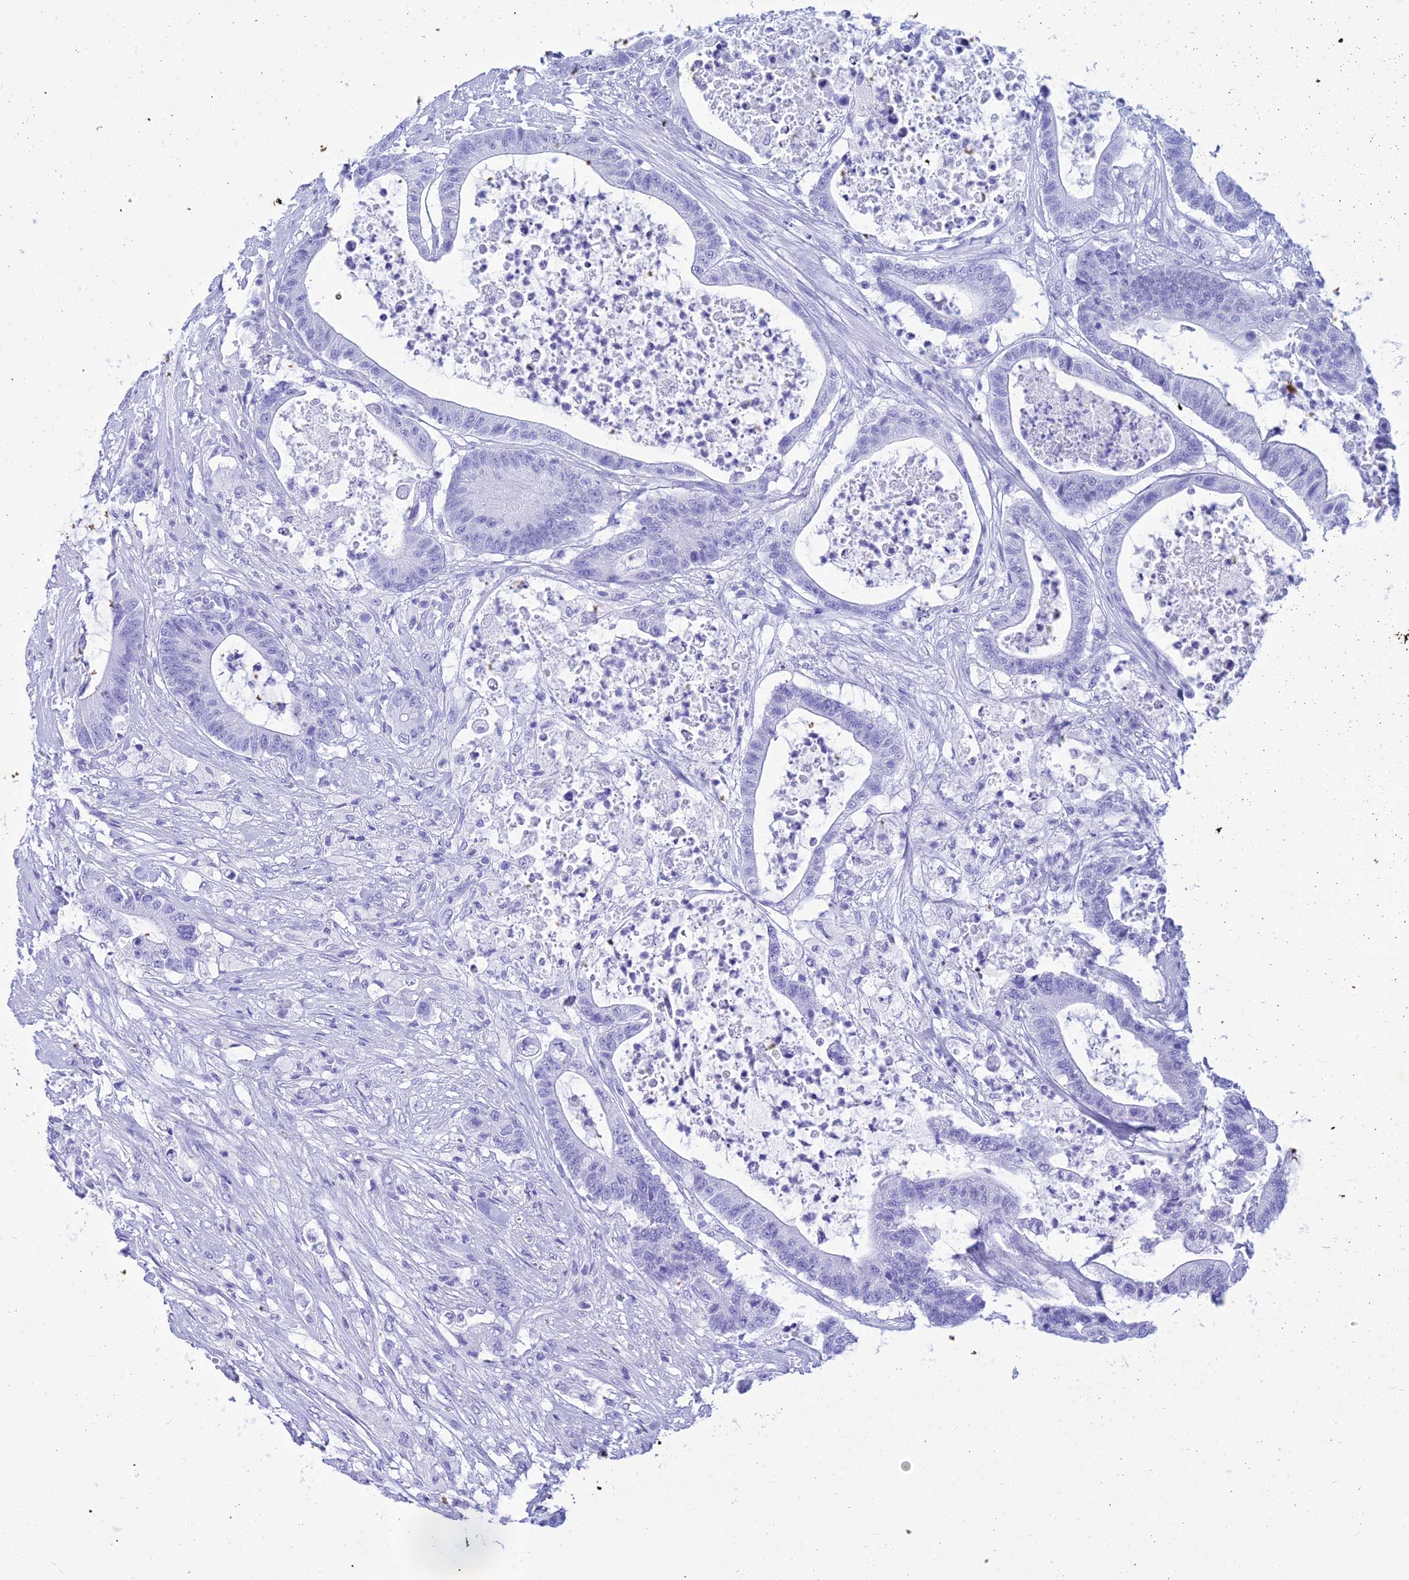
{"staining": {"intensity": "negative", "quantity": "none", "location": "none"}, "tissue": "colorectal cancer", "cell_type": "Tumor cells", "image_type": "cancer", "snomed": [{"axis": "morphology", "description": "Adenocarcinoma, NOS"}, {"axis": "topography", "description": "Colon"}], "caption": "DAB immunohistochemical staining of colorectal adenocarcinoma displays no significant expression in tumor cells. Brightfield microscopy of IHC stained with DAB (brown) and hematoxylin (blue), captured at high magnification.", "gene": "ZNF442", "patient": {"sex": "female", "age": 84}}